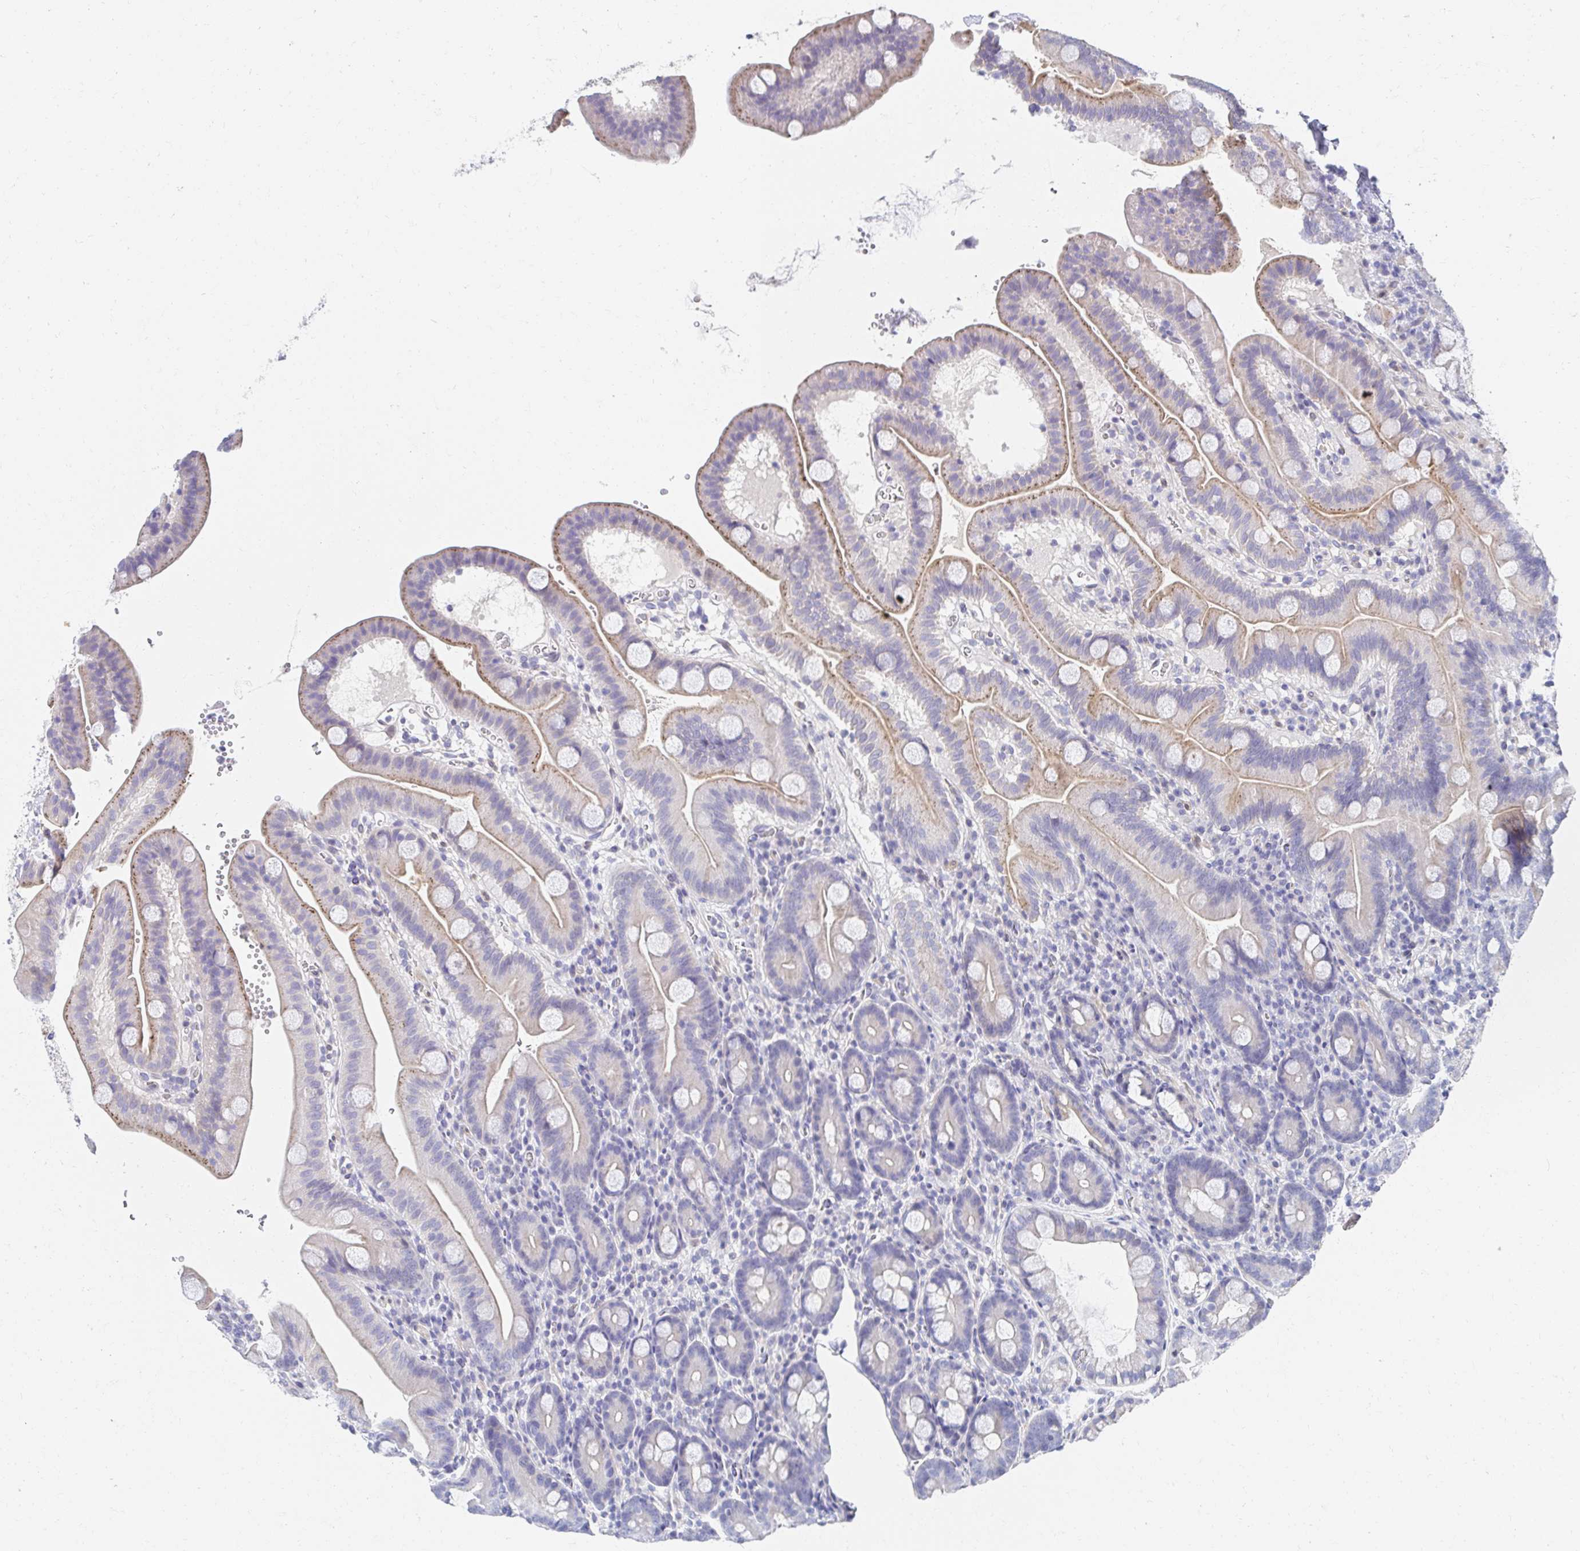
{"staining": {"intensity": "weak", "quantity": "25%-75%", "location": "cytoplasmic/membranous"}, "tissue": "duodenum", "cell_type": "Glandular cells", "image_type": "normal", "snomed": [{"axis": "morphology", "description": "Normal tissue, NOS"}, {"axis": "topography", "description": "Duodenum"}], "caption": "Approximately 25%-75% of glandular cells in benign duodenum reveal weak cytoplasmic/membranous protein staining as visualized by brown immunohistochemical staining.", "gene": "AKAP14", "patient": {"sex": "male", "age": 59}}